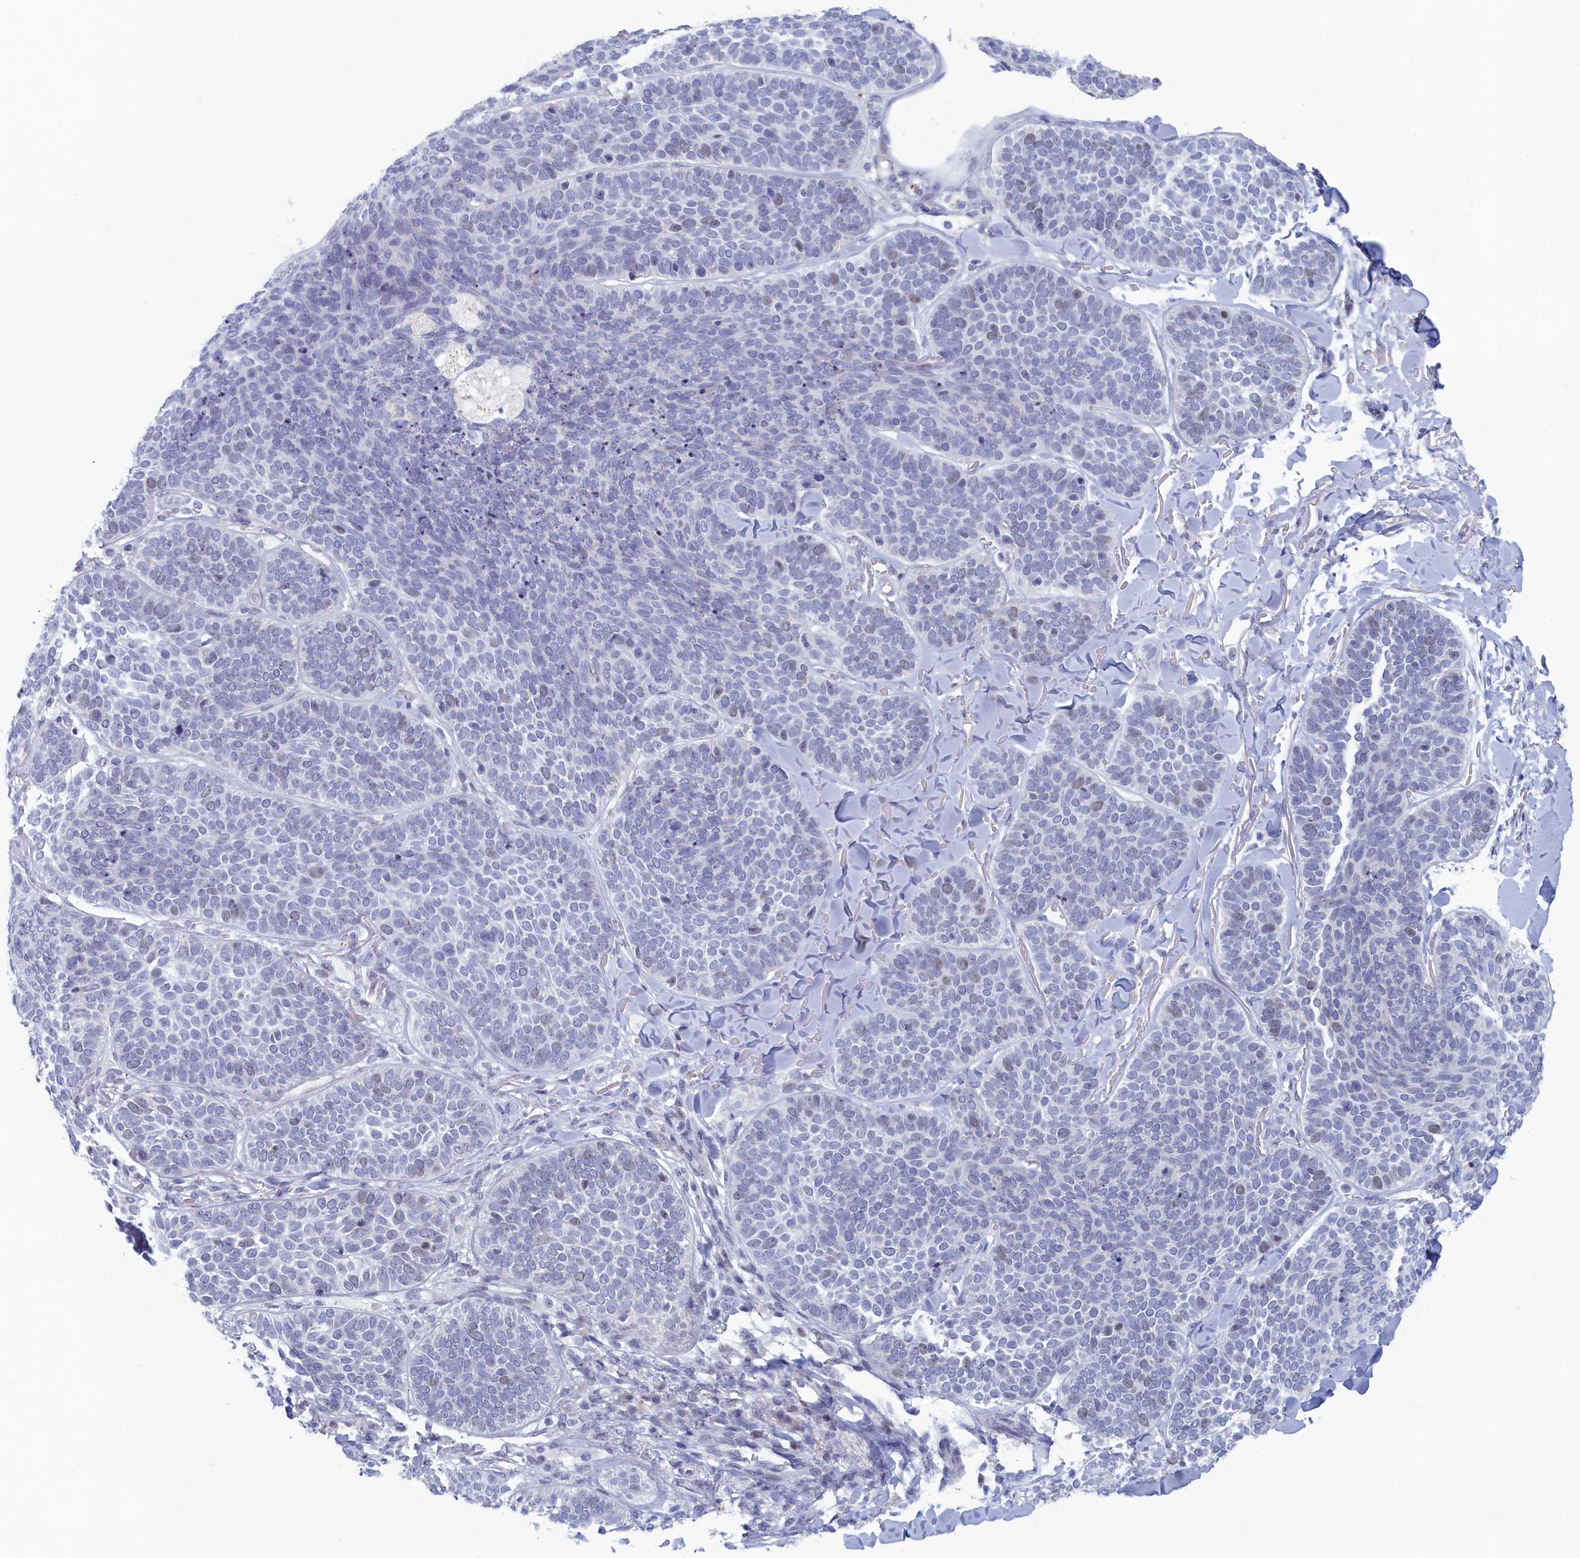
{"staining": {"intensity": "negative", "quantity": "none", "location": "none"}, "tissue": "skin cancer", "cell_type": "Tumor cells", "image_type": "cancer", "snomed": [{"axis": "morphology", "description": "Basal cell carcinoma"}, {"axis": "topography", "description": "Skin"}], "caption": "DAB (3,3'-diaminobenzidine) immunohistochemical staining of human skin cancer (basal cell carcinoma) shows no significant expression in tumor cells.", "gene": "WDR76", "patient": {"sex": "male", "age": 85}}